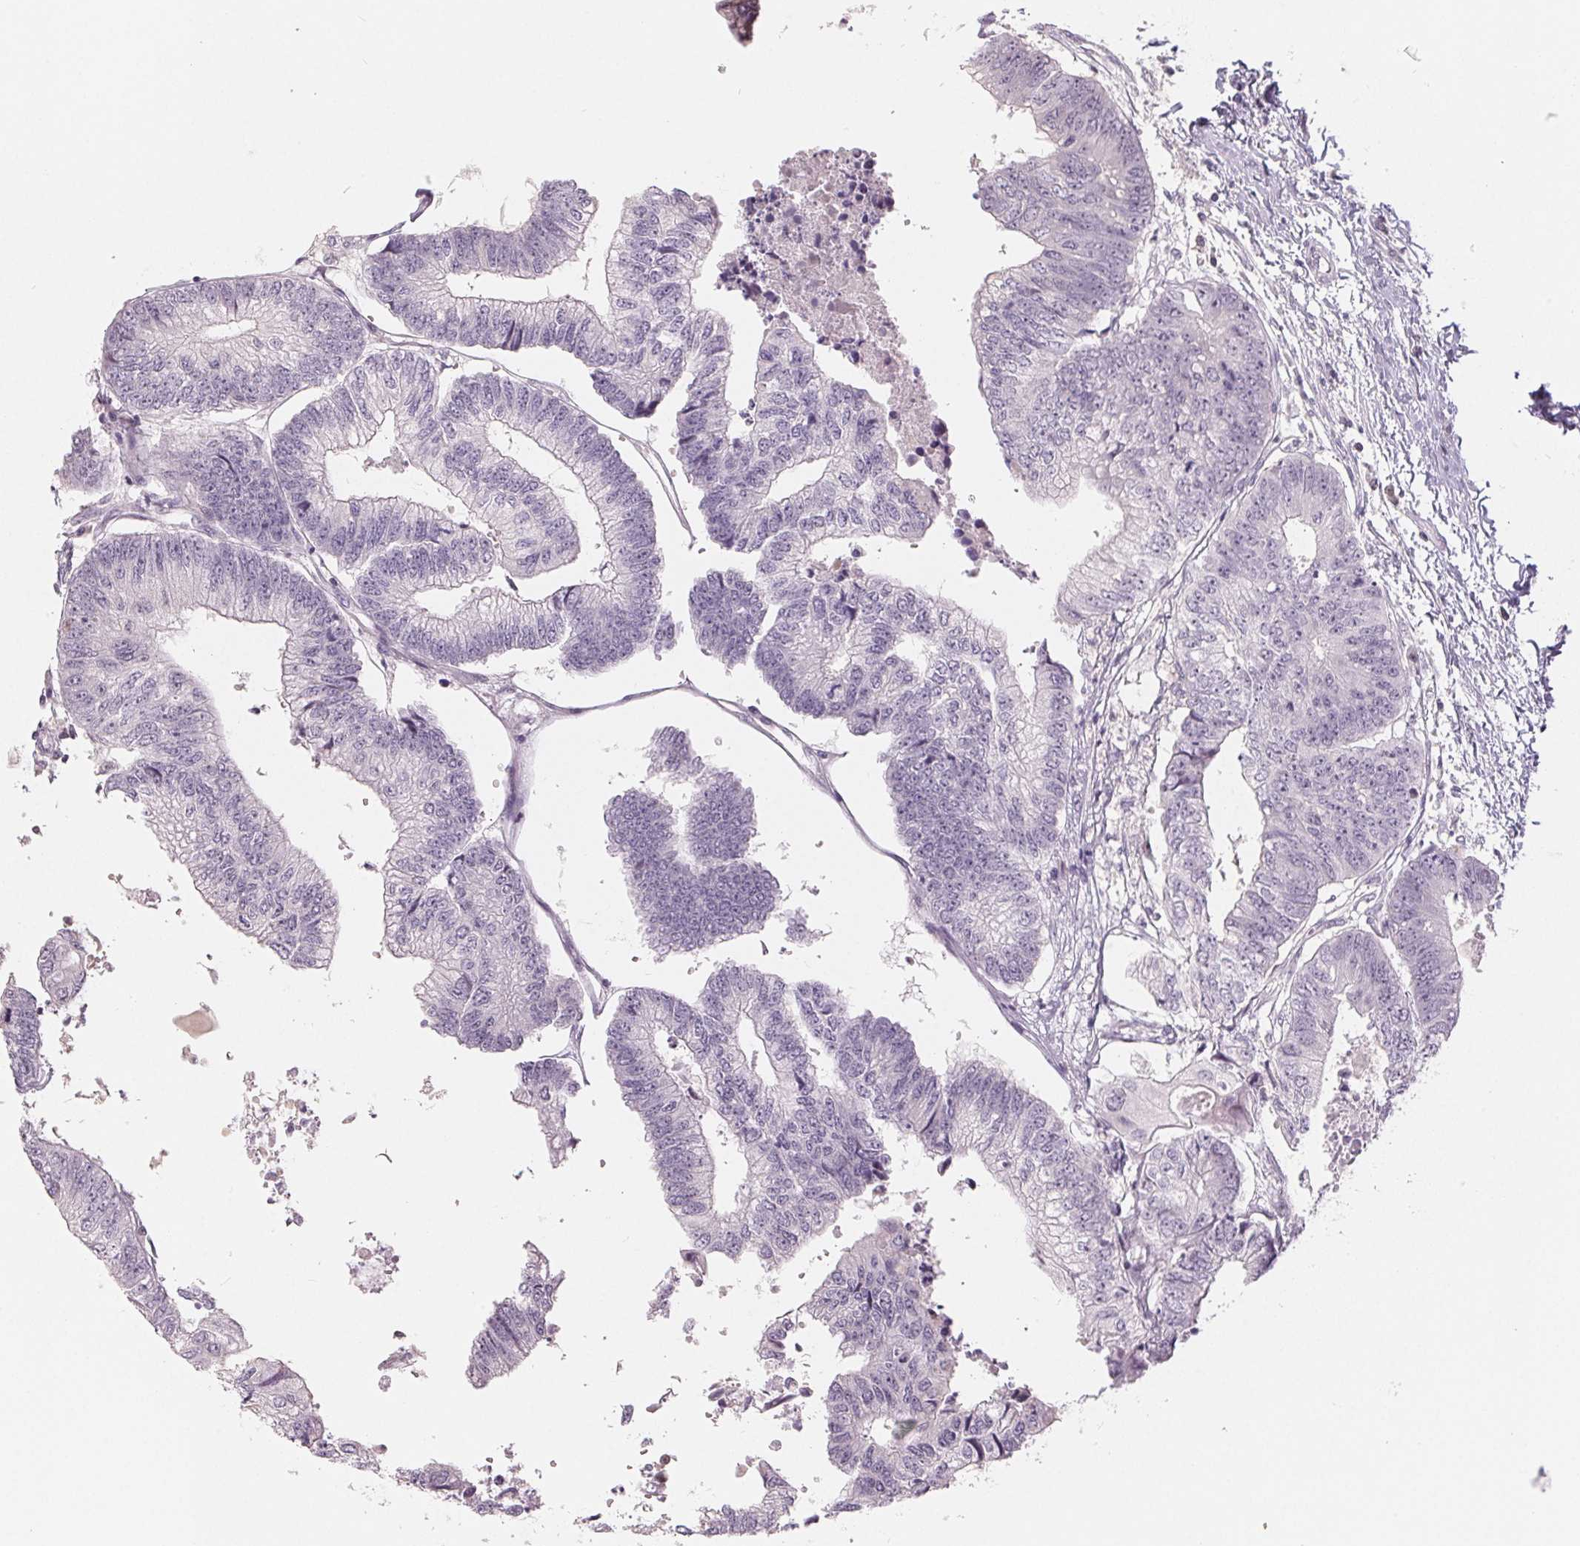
{"staining": {"intensity": "negative", "quantity": "none", "location": "none"}, "tissue": "colorectal cancer", "cell_type": "Tumor cells", "image_type": "cancer", "snomed": [{"axis": "morphology", "description": "Adenocarcinoma, NOS"}, {"axis": "topography", "description": "Rectum"}], "caption": "Tumor cells show no significant protein expression in colorectal adenocarcinoma.", "gene": "ZBBX", "patient": {"sex": "male", "age": 63}}